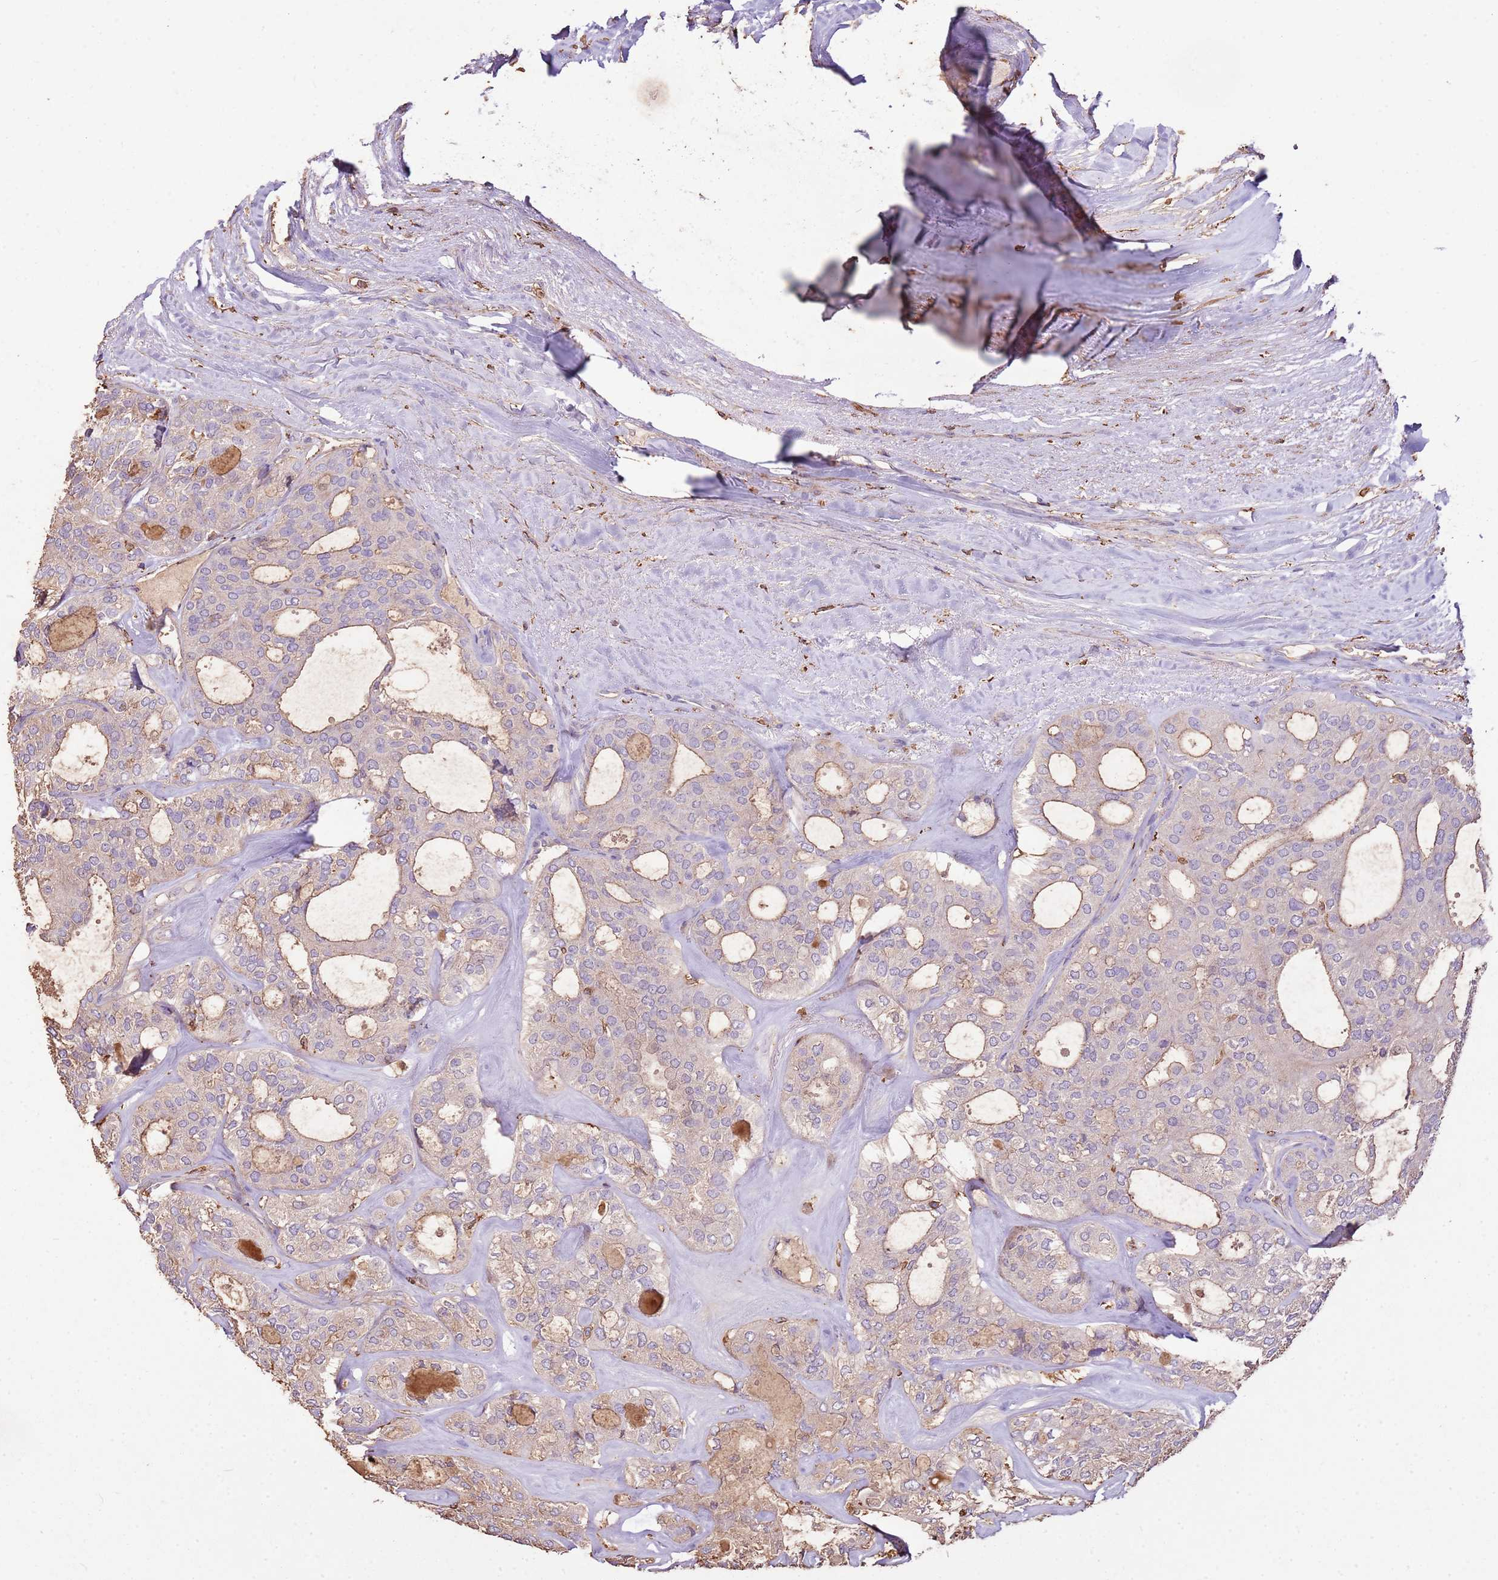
{"staining": {"intensity": "moderate", "quantity": "<25%", "location": "cytoplasmic/membranous"}, "tissue": "thyroid cancer", "cell_type": "Tumor cells", "image_type": "cancer", "snomed": [{"axis": "morphology", "description": "Follicular adenoma carcinoma, NOS"}, {"axis": "topography", "description": "Thyroid gland"}], "caption": "The micrograph displays immunohistochemical staining of thyroid follicular adenoma carcinoma. There is moderate cytoplasmic/membranous expression is present in approximately <25% of tumor cells. The staining is performed using DAB brown chromogen to label protein expression. The nuclei are counter-stained blue using hematoxylin.", "gene": "ARL10", "patient": {"sex": "male", "age": 75}}